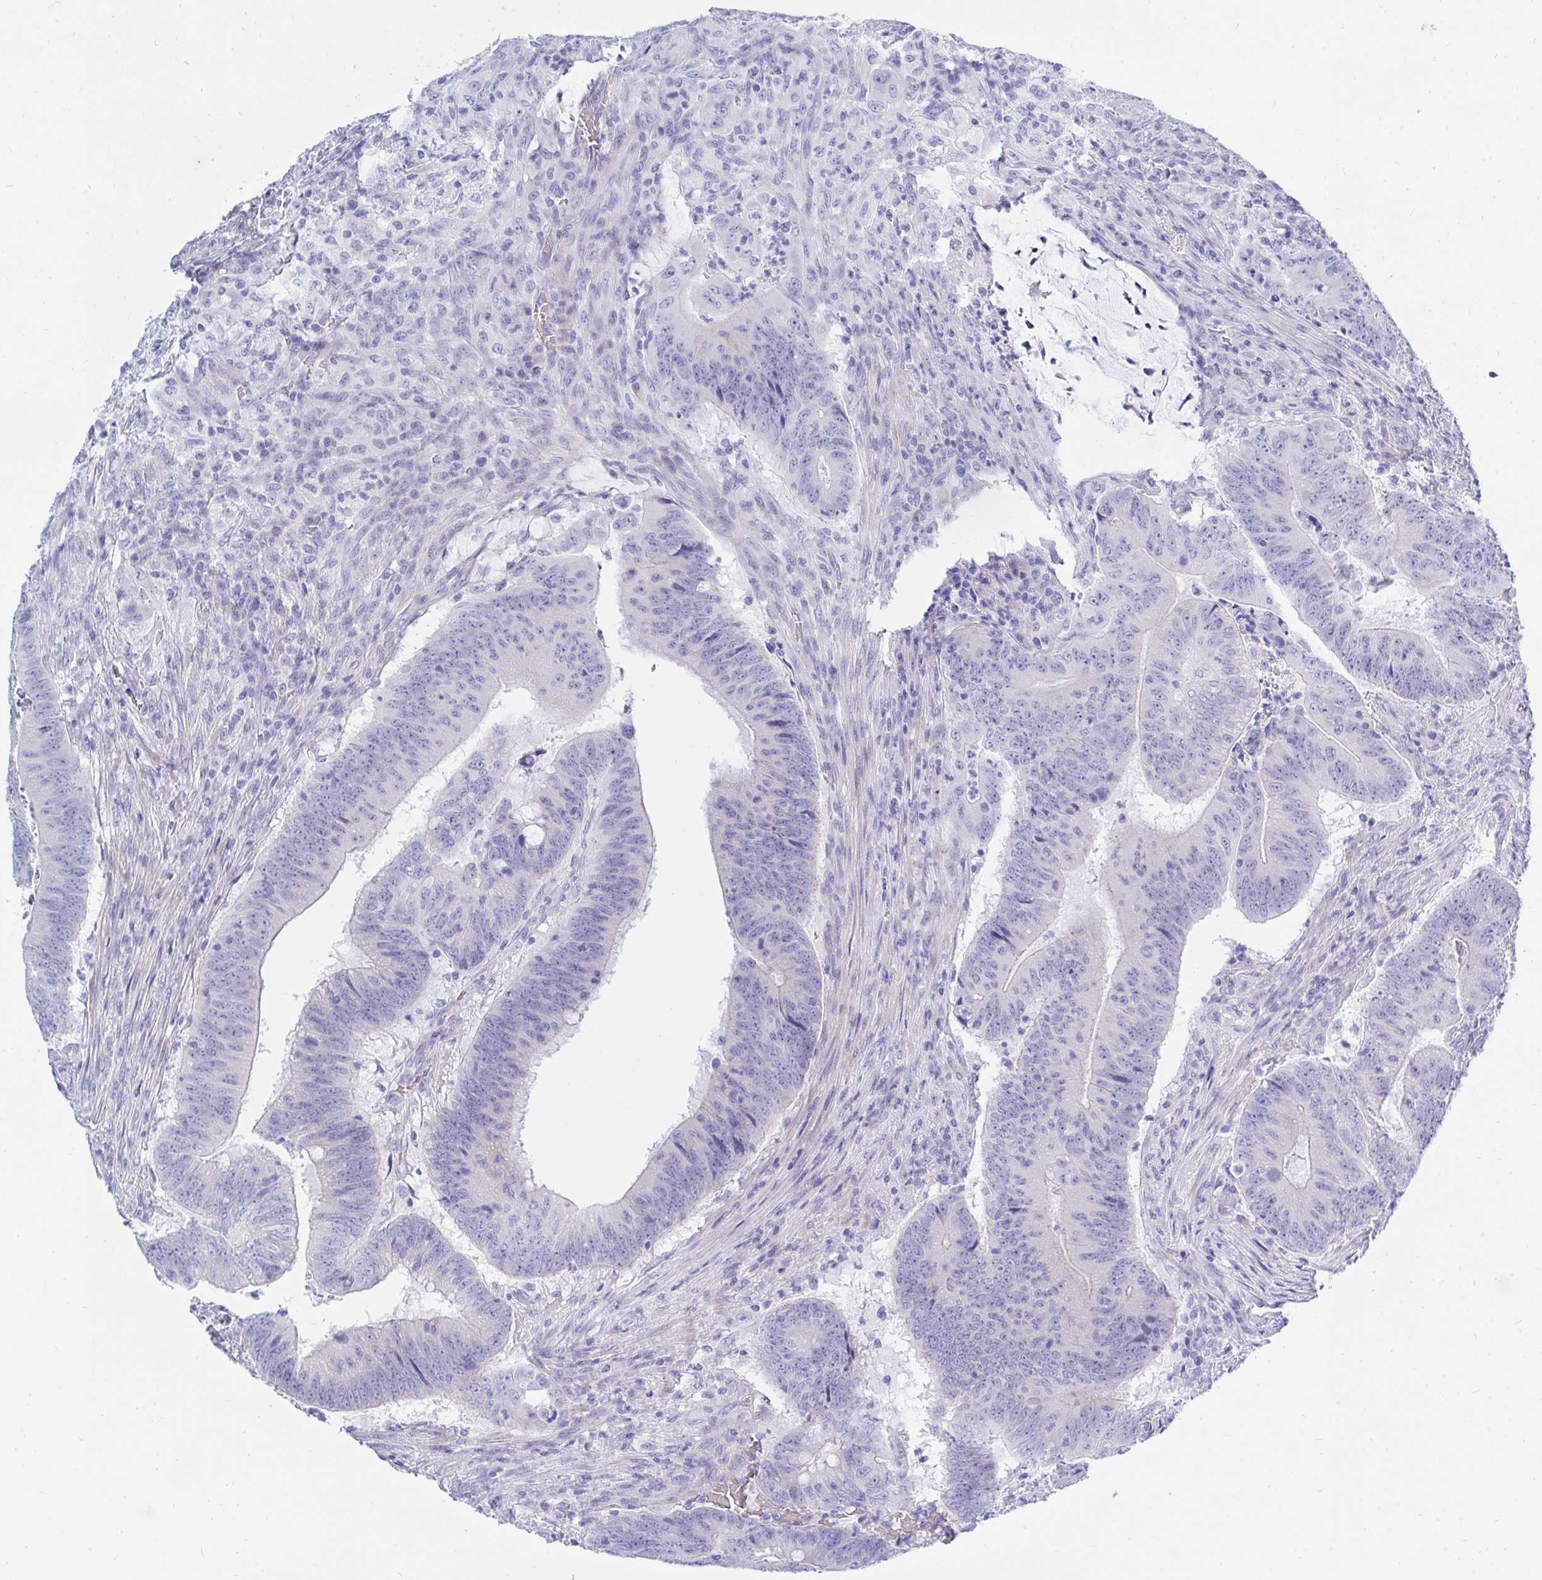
{"staining": {"intensity": "negative", "quantity": "none", "location": "none"}, "tissue": "colorectal cancer", "cell_type": "Tumor cells", "image_type": "cancer", "snomed": [{"axis": "morphology", "description": "Adenocarcinoma, NOS"}, {"axis": "topography", "description": "Colon"}], "caption": "Immunohistochemical staining of colorectal cancer shows no significant staining in tumor cells.", "gene": "MROH2B", "patient": {"sex": "female", "age": 87}}